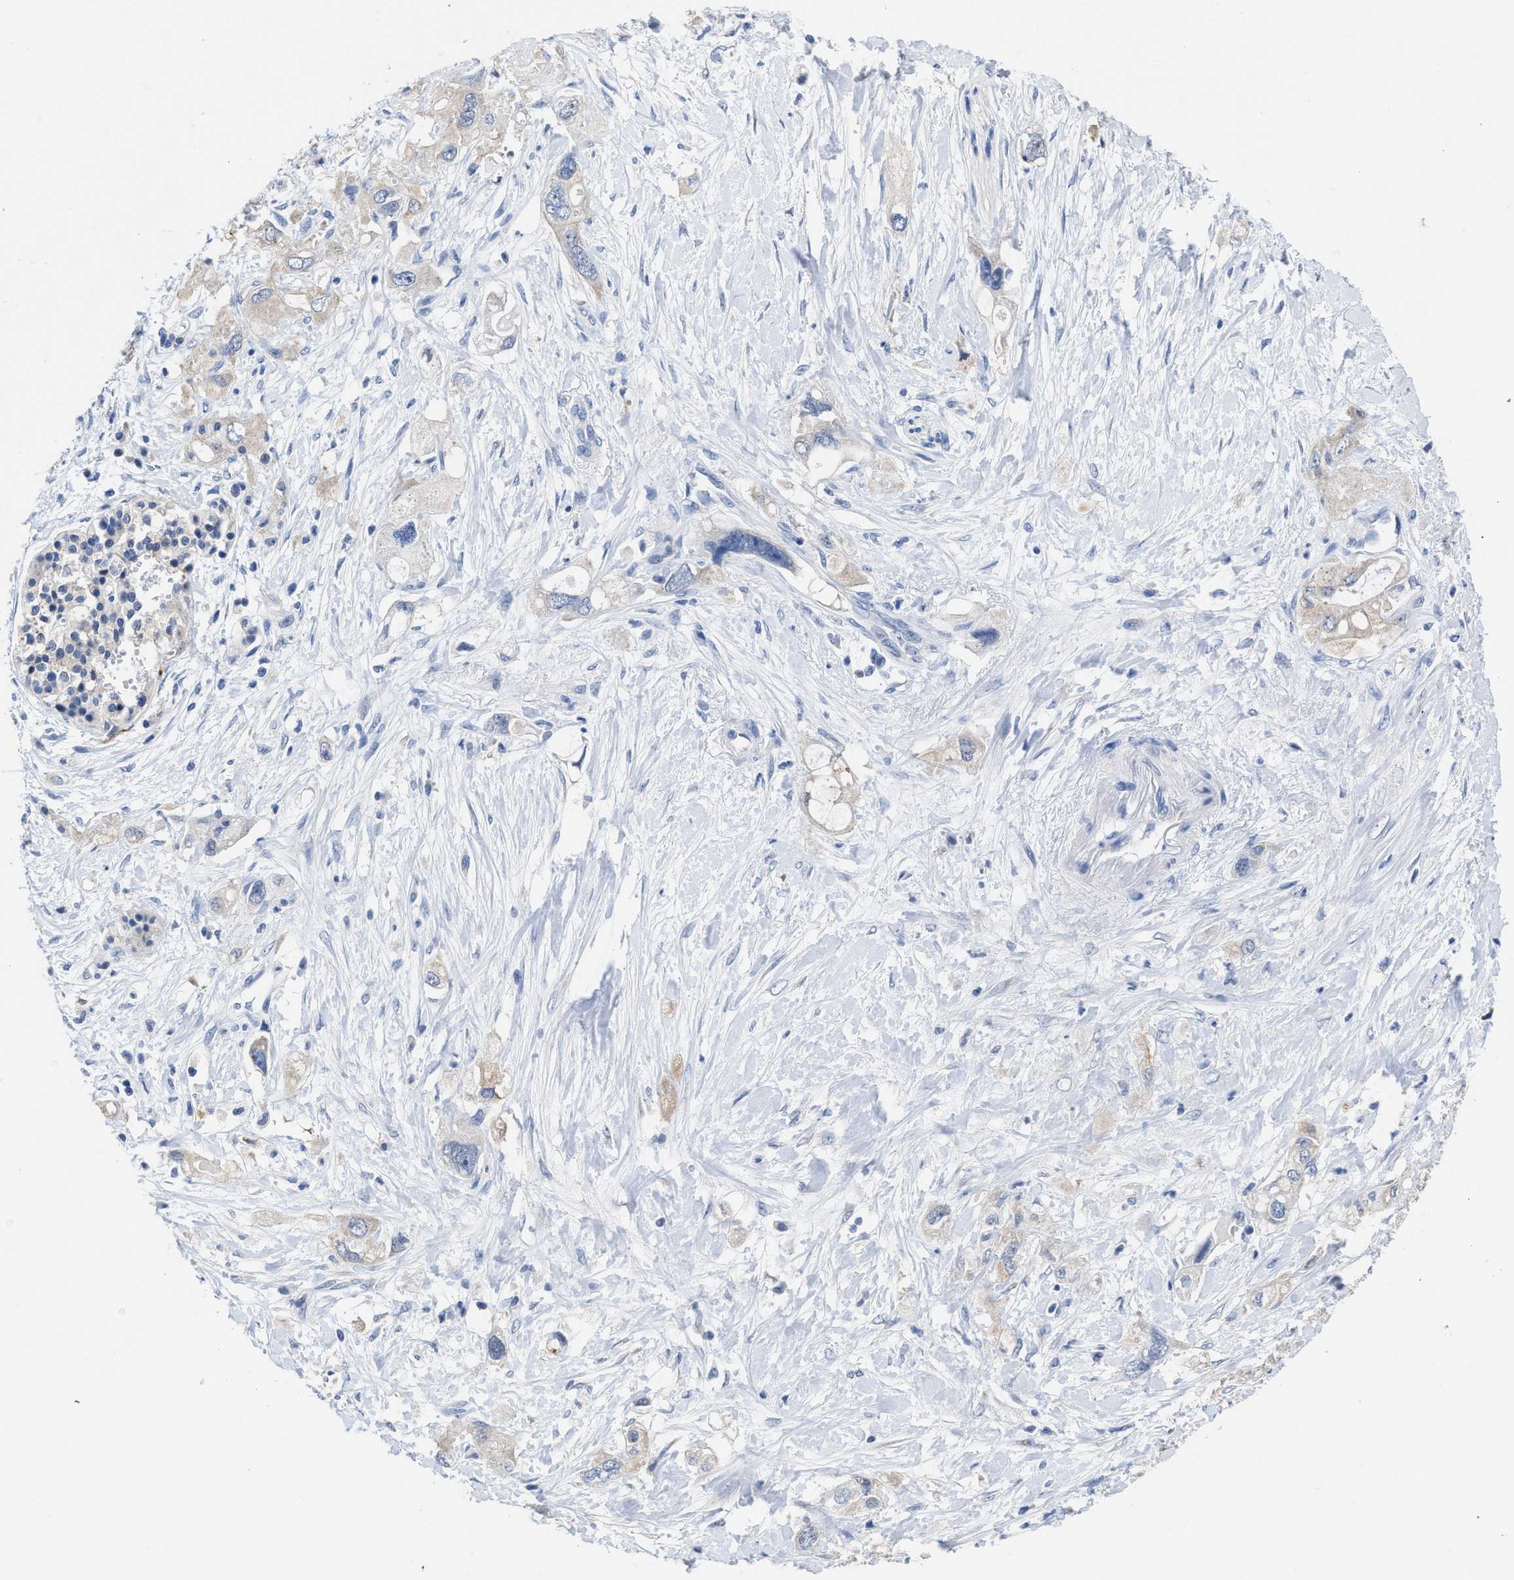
{"staining": {"intensity": "negative", "quantity": "none", "location": "none"}, "tissue": "pancreatic cancer", "cell_type": "Tumor cells", "image_type": "cancer", "snomed": [{"axis": "morphology", "description": "Adenocarcinoma, NOS"}, {"axis": "topography", "description": "Pancreas"}], "caption": "This is a photomicrograph of immunohistochemistry (IHC) staining of pancreatic cancer (adenocarcinoma), which shows no staining in tumor cells.", "gene": "HOOK1", "patient": {"sex": "female", "age": 56}}